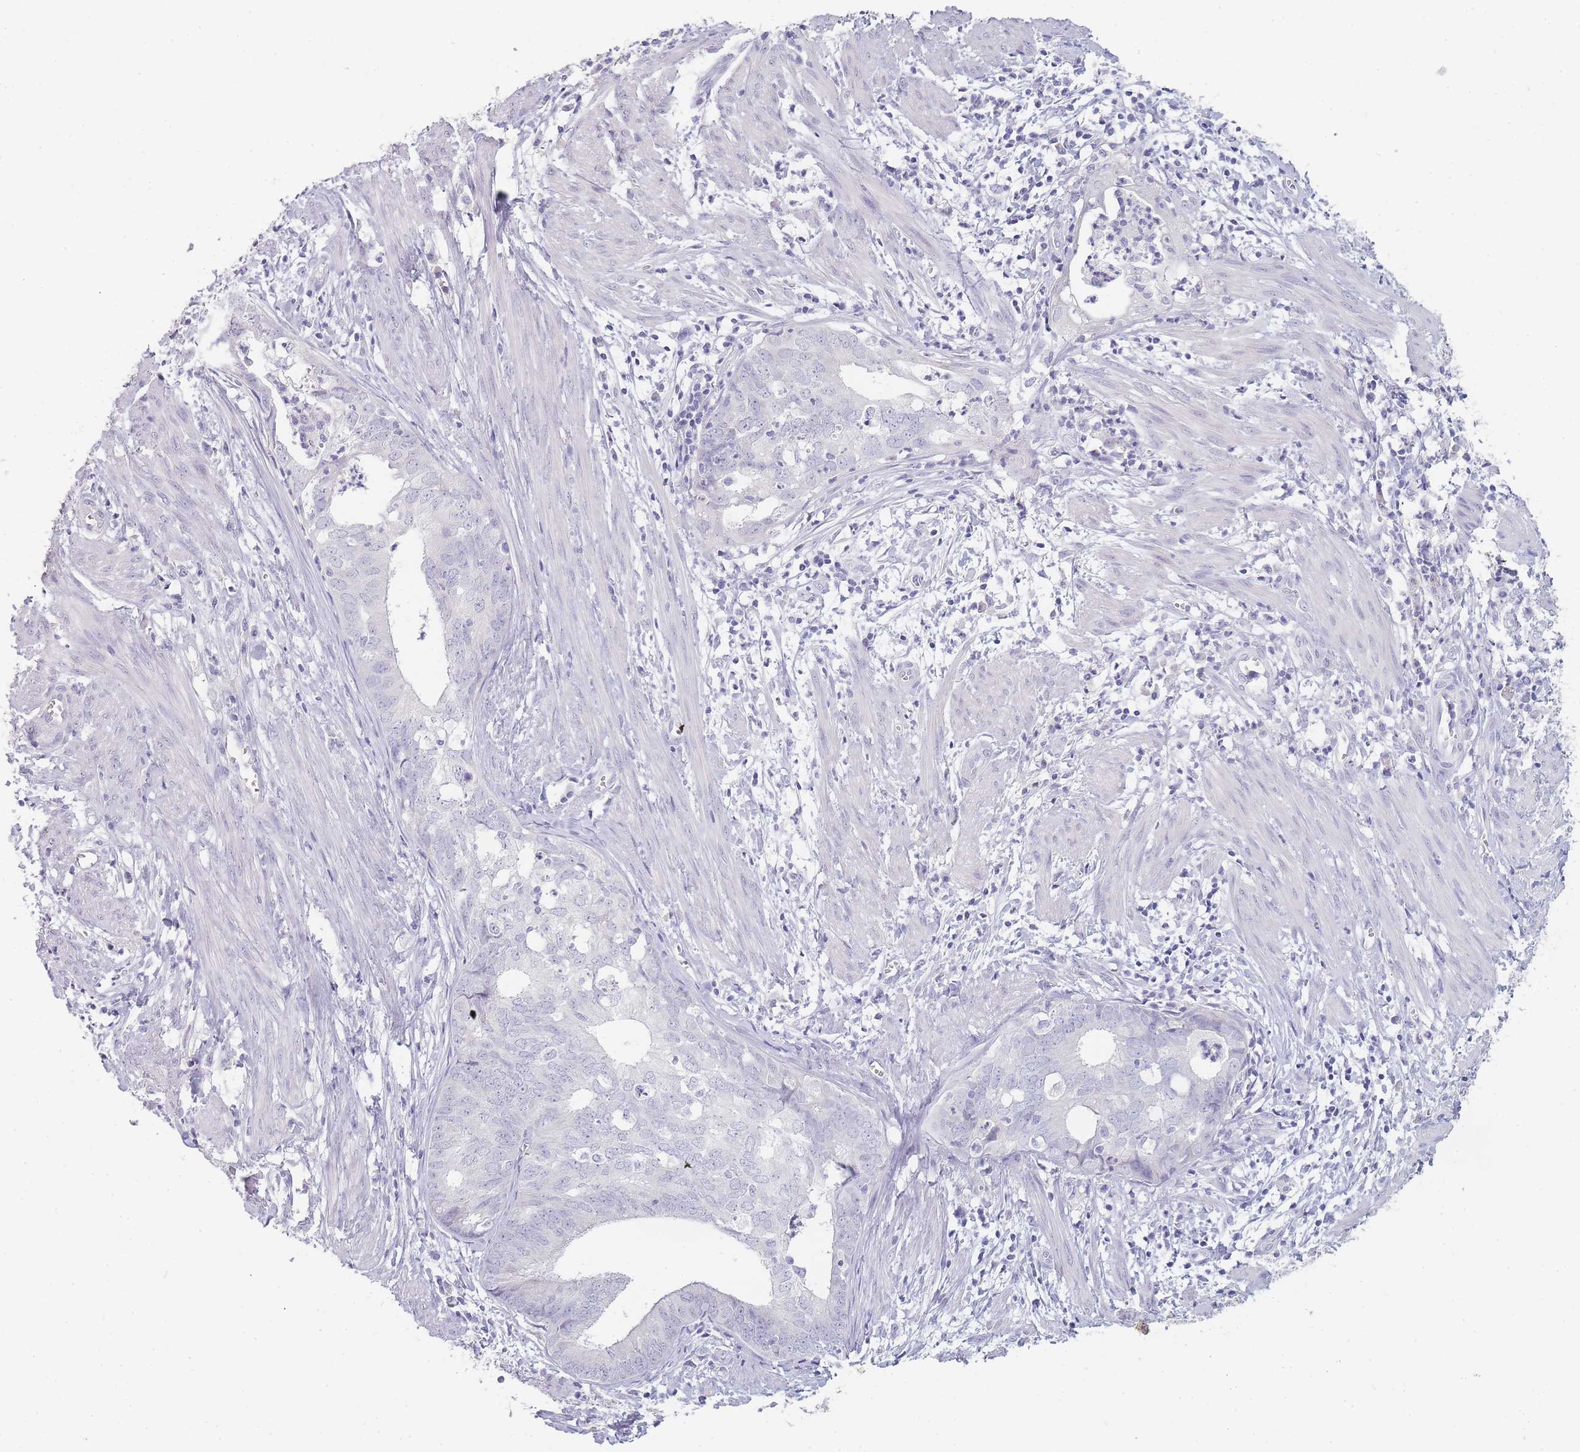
{"staining": {"intensity": "negative", "quantity": "none", "location": "none"}, "tissue": "endometrial cancer", "cell_type": "Tumor cells", "image_type": "cancer", "snomed": [{"axis": "morphology", "description": "Adenocarcinoma, NOS"}, {"axis": "topography", "description": "Endometrium"}], "caption": "There is no significant positivity in tumor cells of endometrial cancer.", "gene": "INS", "patient": {"sex": "female", "age": 68}}